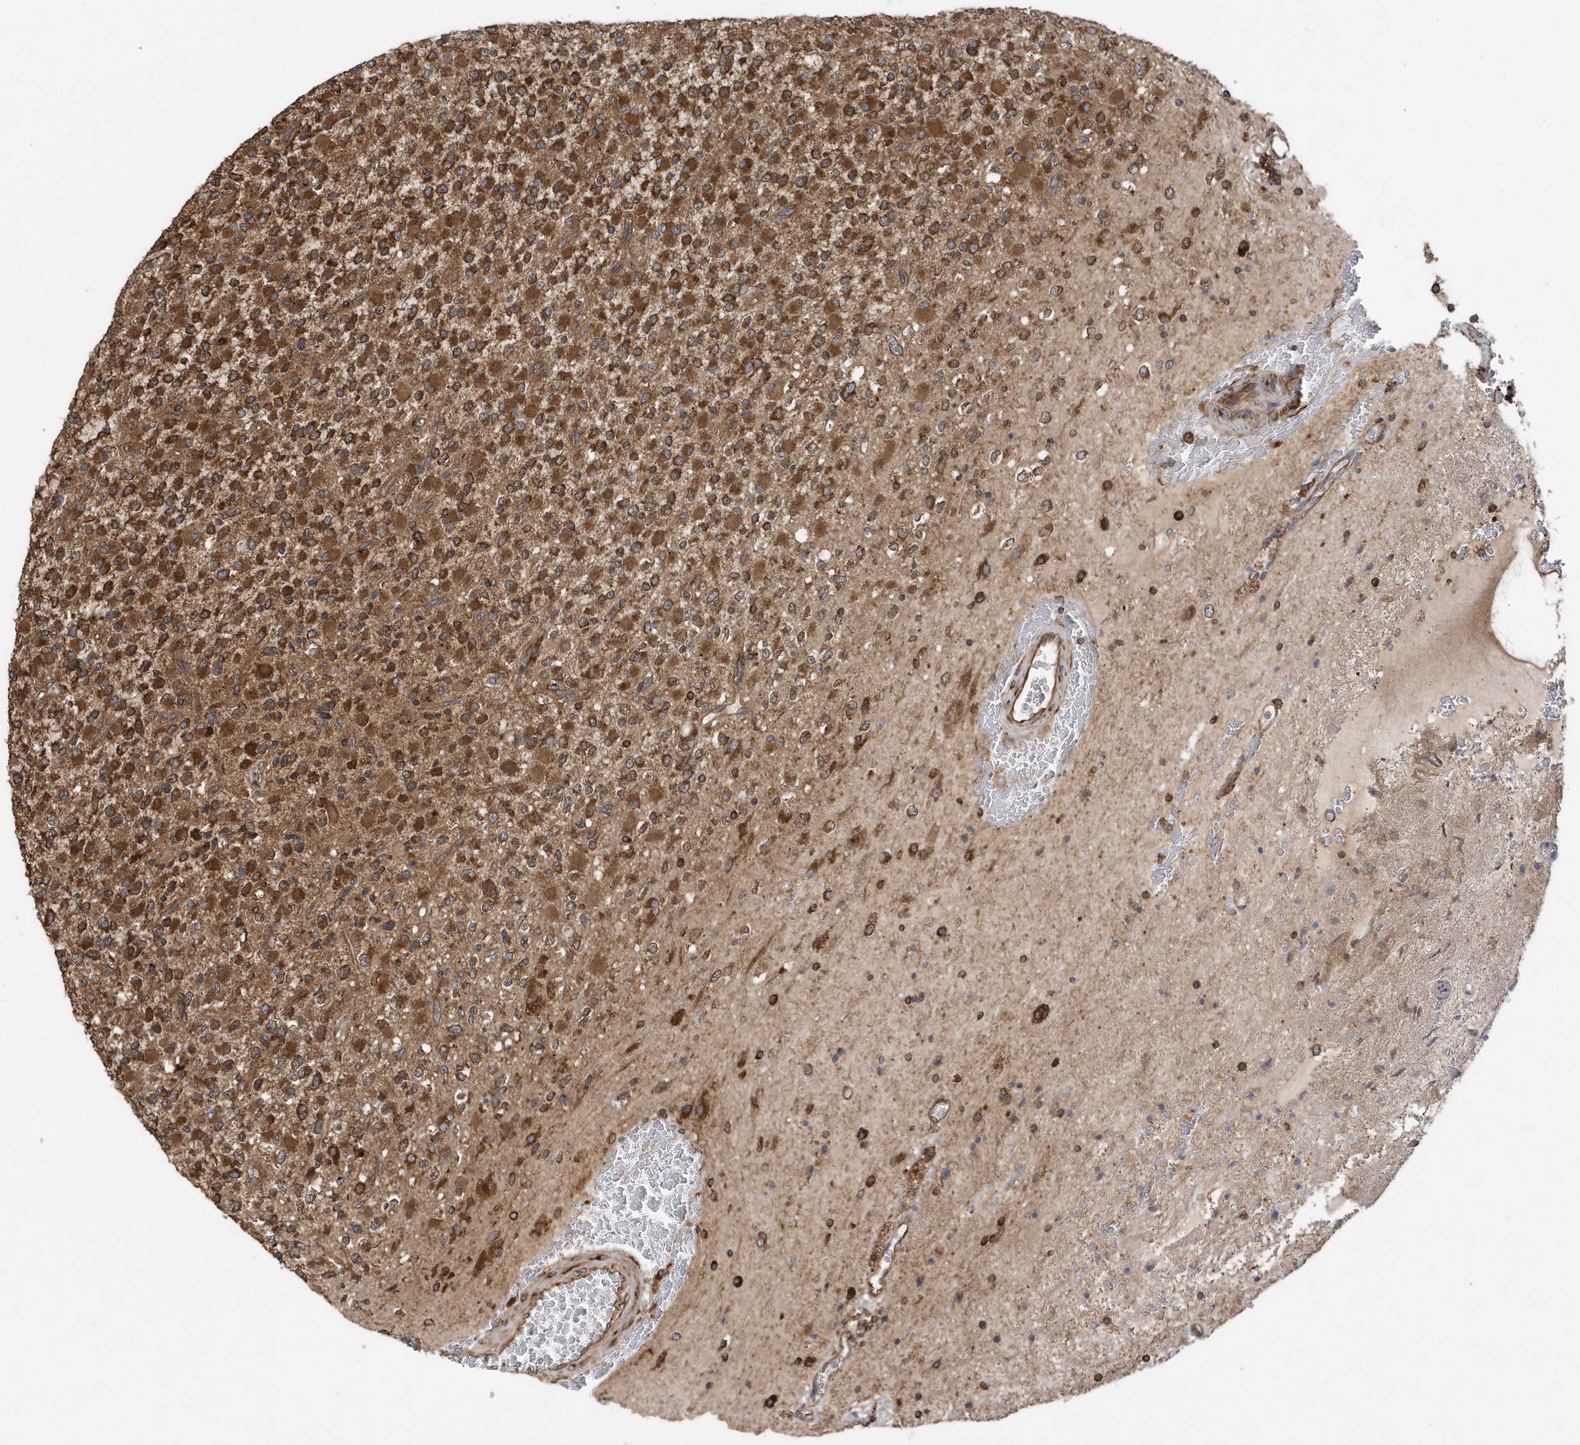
{"staining": {"intensity": "strong", "quantity": ">75%", "location": "cytoplasmic/membranous"}, "tissue": "glioma", "cell_type": "Tumor cells", "image_type": "cancer", "snomed": [{"axis": "morphology", "description": "Glioma, malignant, High grade"}, {"axis": "topography", "description": "Brain"}], "caption": "Protein analysis of malignant glioma (high-grade) tissue reveals strong cytoplasmic/membranous expression in about >75% of tumor cells. (Stains: DAB (3,3'-diaminobenzidine) in brown, nuclei in blue, Microscopy: brightfield microscopy at high magnification).", "gene": "WASHC5", "patient": {"sex": "male", "age": 34}}